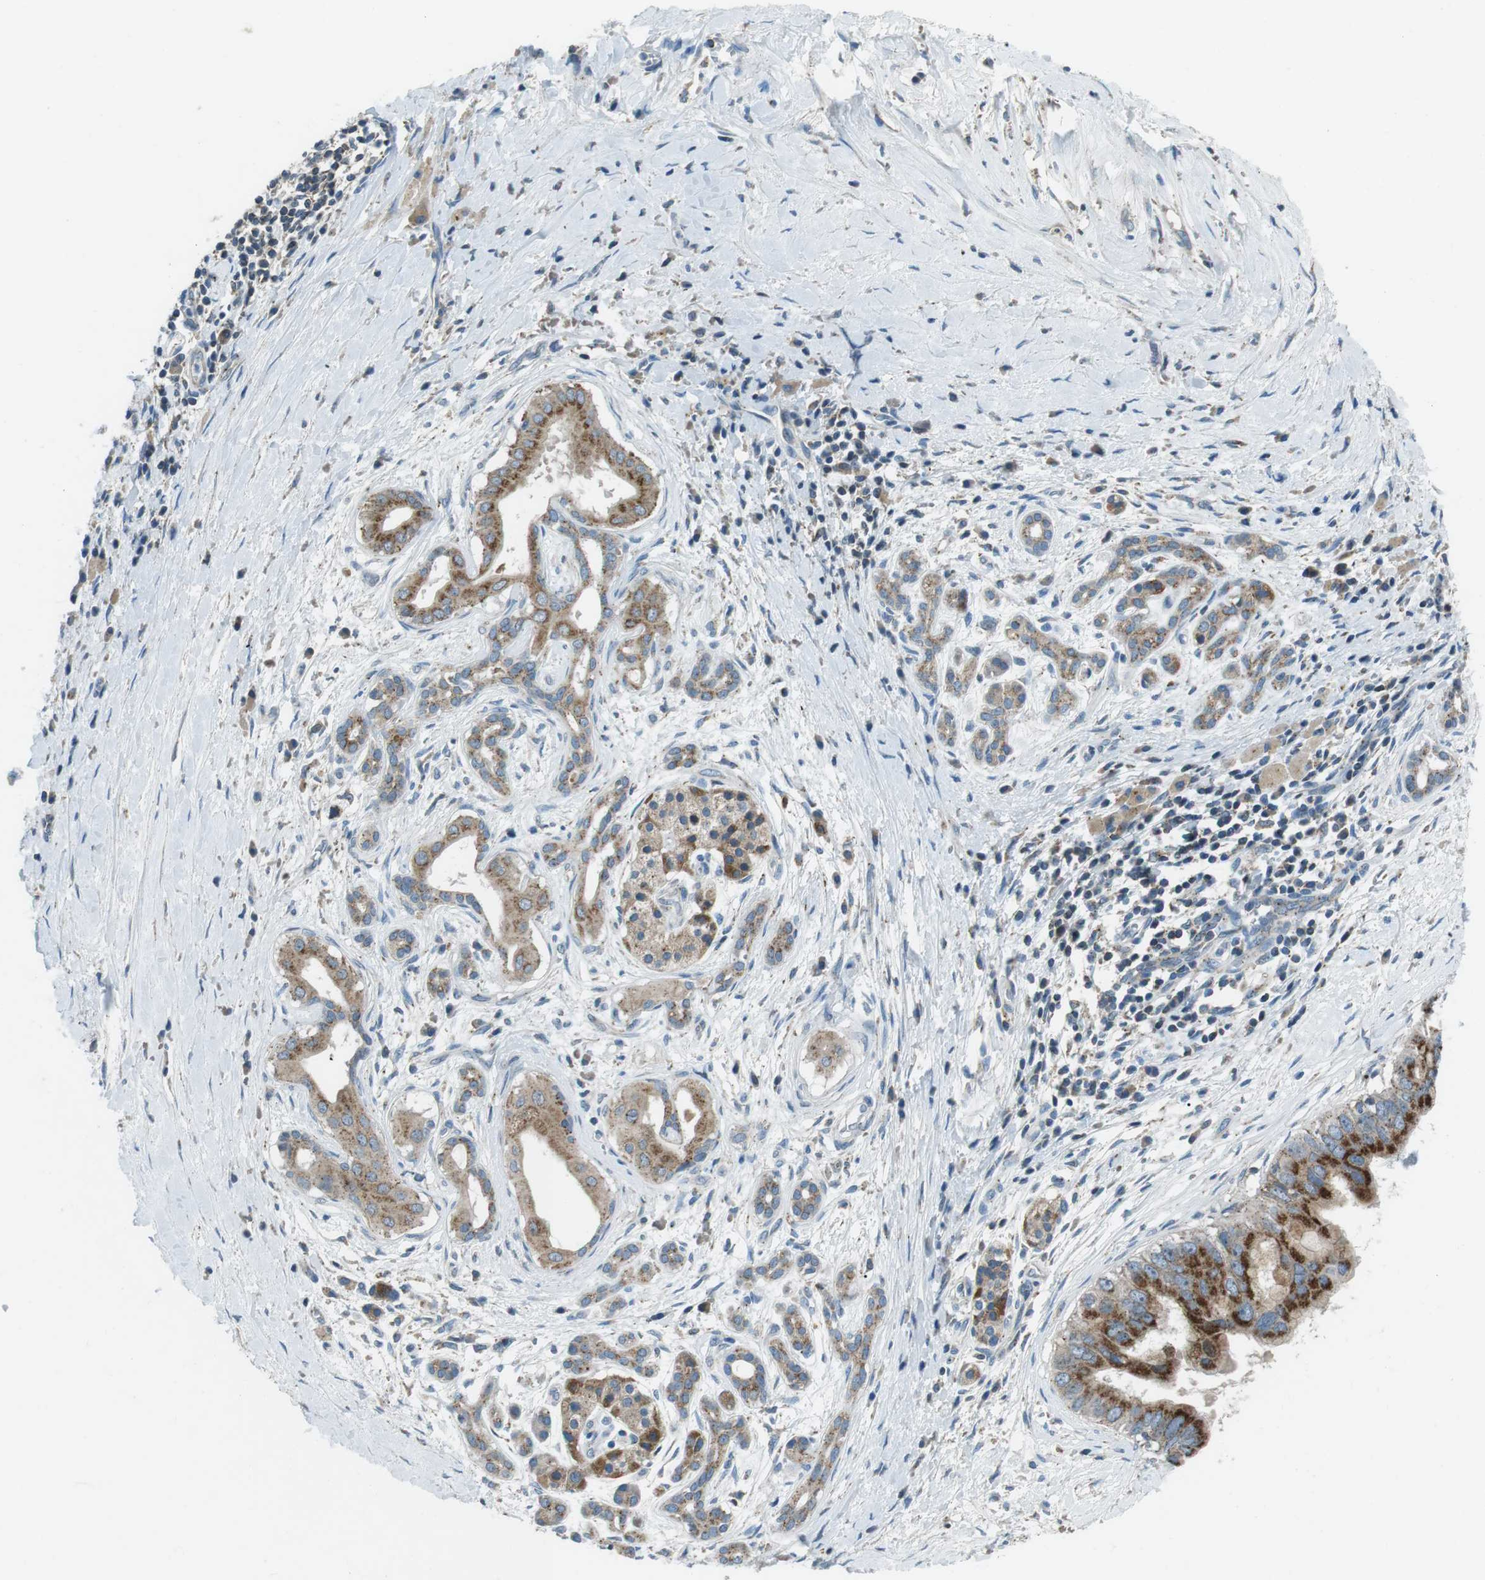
{"staining": {"intensity": "moderate", "quantity": ">75%", "location": "cytoplasmic/membranous"}, "tissue": "pancreatic cancer", "cell_type": "Tumor cells", "image_type": "cancer", "snomed": [{"axis": "morphology", "description": "Adenocarcinoma, NOS"}, {"axis": "topography", "description": "Pancreas"}], "caption": "The histopathology image exhibits staining of adenocarcinoma (pancreatic), revealing moderate cytoplasmic/membranous protein positivity (brown color) within tumor cells. (Stains: DAB in brown, nuclei in blue, Microscopy: brightfield microscopy at high magnification).", "gene": "FAM3B", "patient": {"sex": "male", "age": 55}}